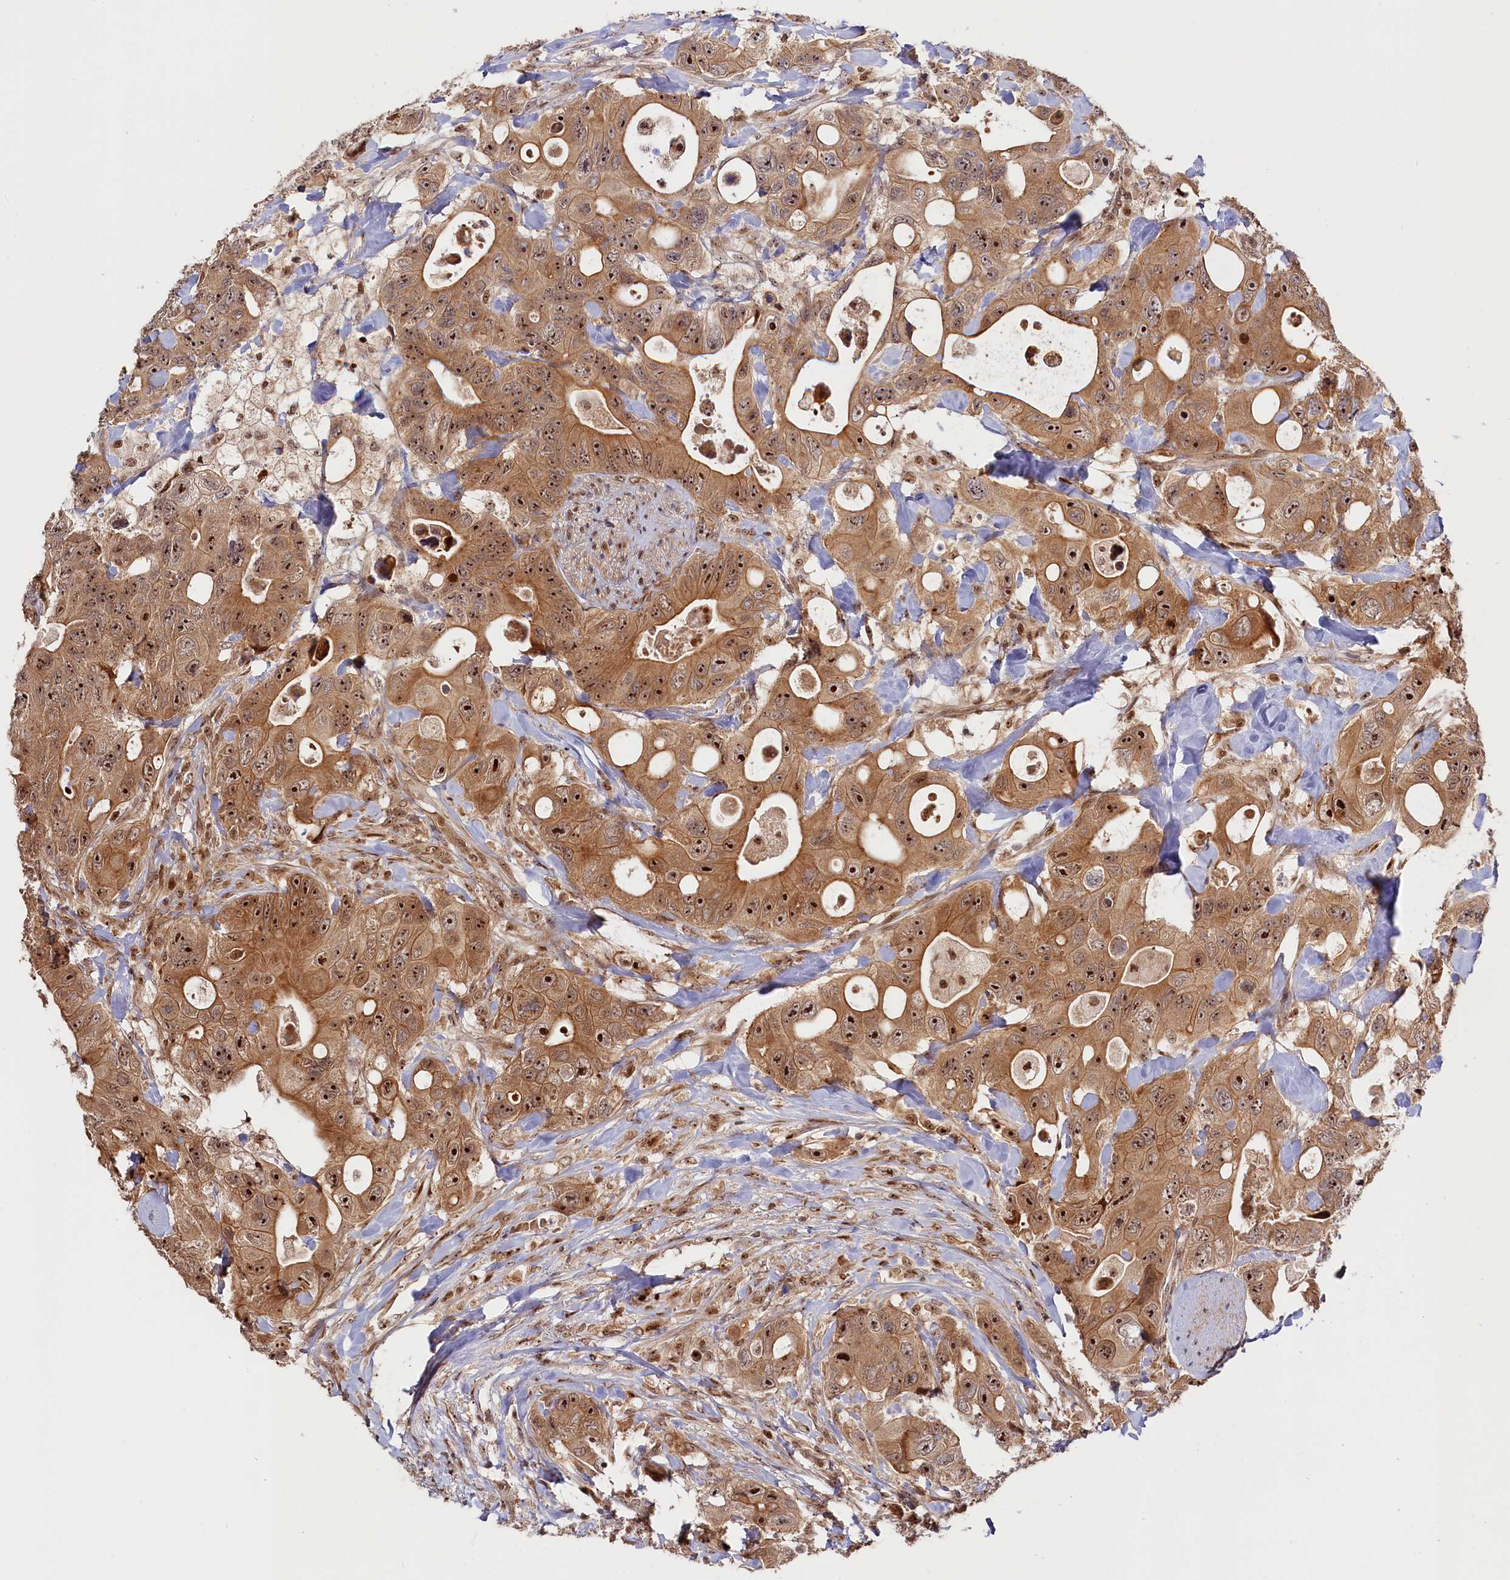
{"staining": {"intensity": "strong", "quantity": ">75%", "location": "cytoplasmic/membranous,nuclear"}, "tissue": "colorectal cancer", "cell_type": "Tumor cells", "image_type": "cancer", "snomed": [{"axis": "morphology", "description": "Adenocarcinoma, NOS"}, {"axis": "topography", "description": "Colon"}], "caption": "Protein staining by immunohistochemistry exhibits strong cytoplasmic/membranous and nuclear expression in approximately >75% of tumor cells in adenocarcinoma (colorectal). (DAB (3,3'-diaminobenzidine) = brown stain, brightfield microscopy at high magnification).", "gene": "ANKRD24", "patient": {"sex": "female", "age": 46}}